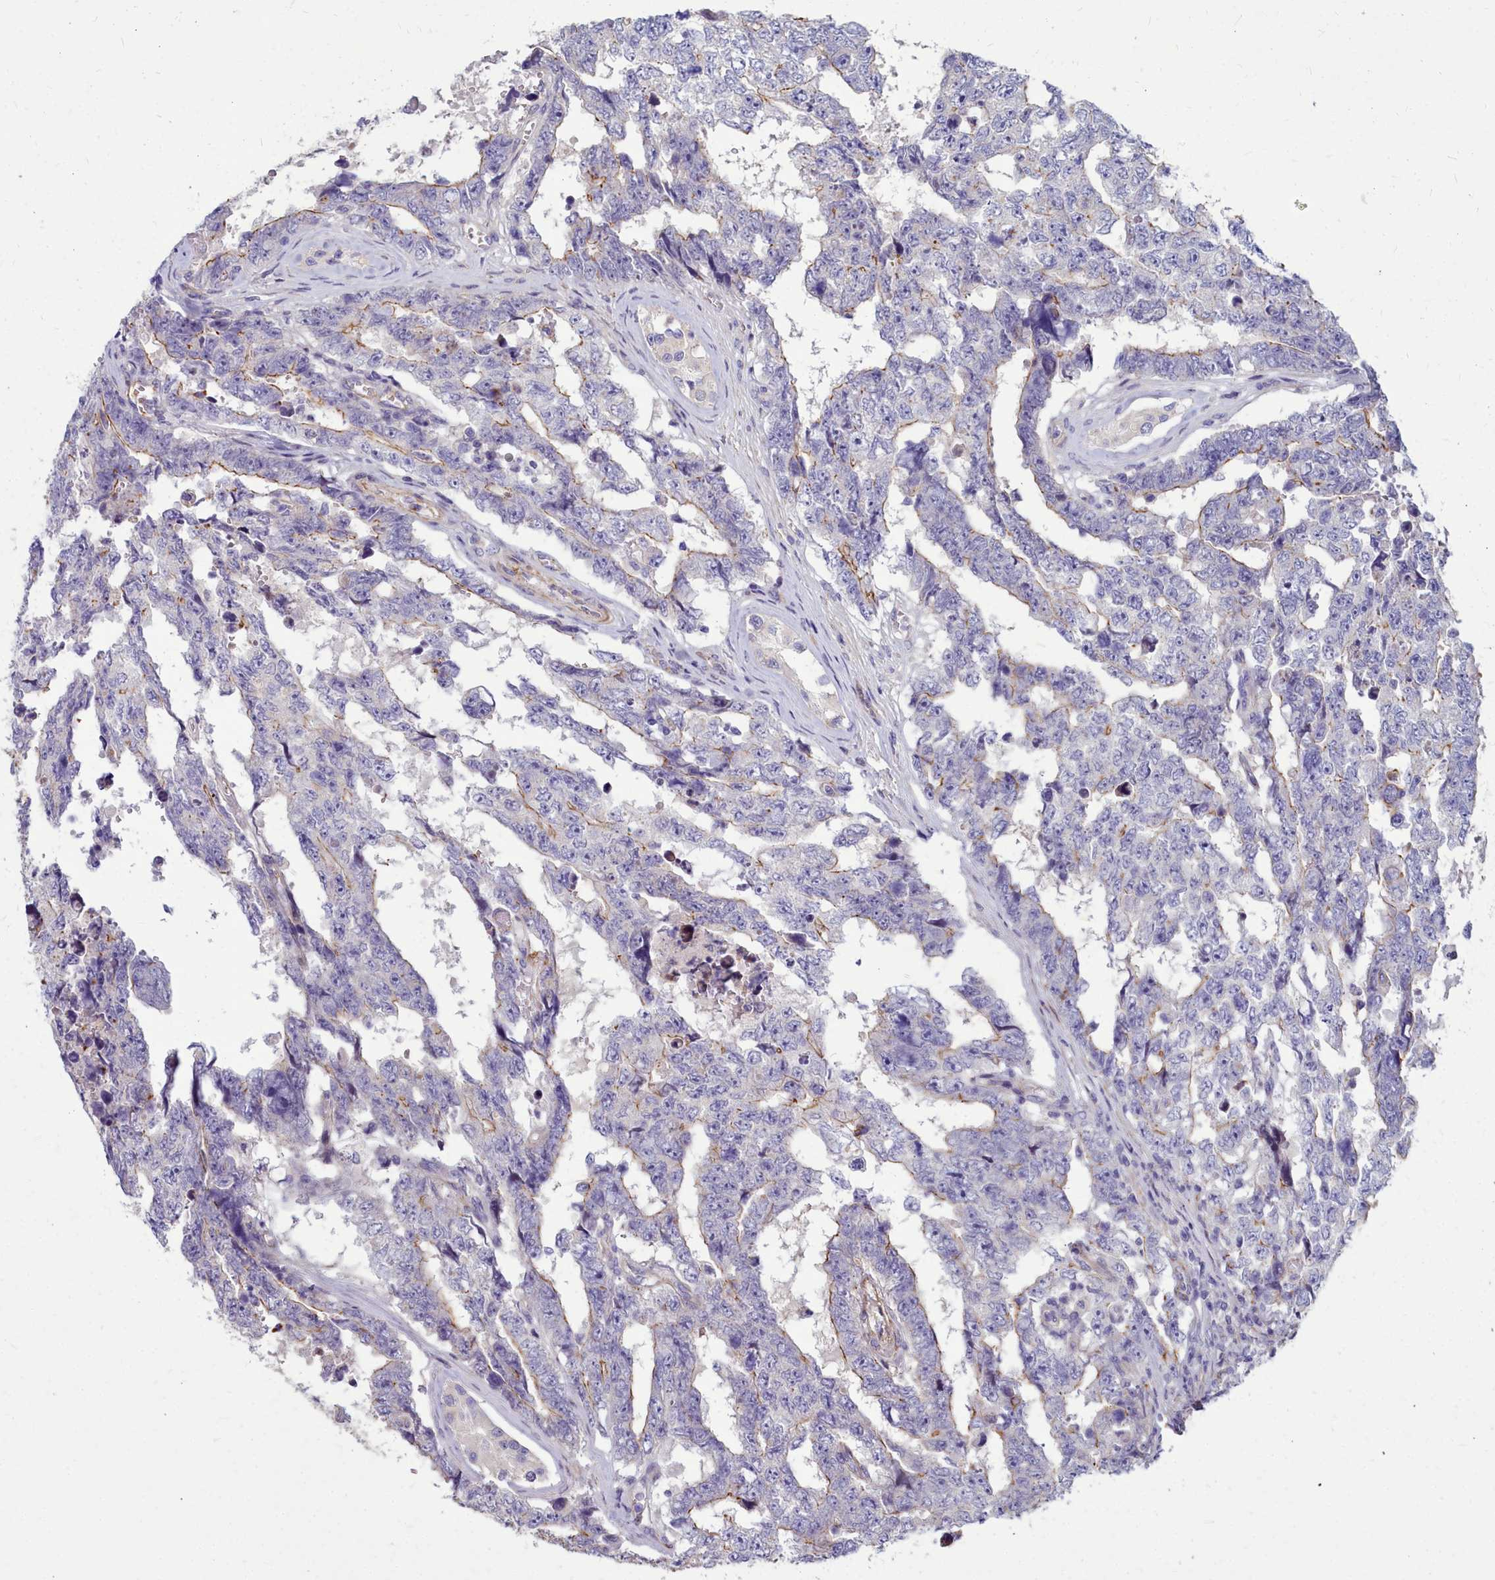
{"staining": {"intensity": "moderate", "quantity": "<25%", "location": "cytoplasmic/membranous"}, "tissue": "testis cancer", "cell_type": "Tumor cells", "image_type": "cancer", "snomed": [{"axis": "morphology", "description": "Normal tissue, NOS"}, {"axis": "morphology", "description": "Carcinoma, Embryonal, NOS"}, {"axis": "topography", "description": "Testis"}, {"axis": "topography", "description": "Epididymis"}], "caption": "Immunohistochemistry (DAB (3,3'-diaminobenzidine)) staining of testis cancer demonstrates moderate cytoplasmic/membranous protein staining in approximately <25% of tumor cells.", "gene": "TTC5", "patient": {"sex": "male", "age": 25}}